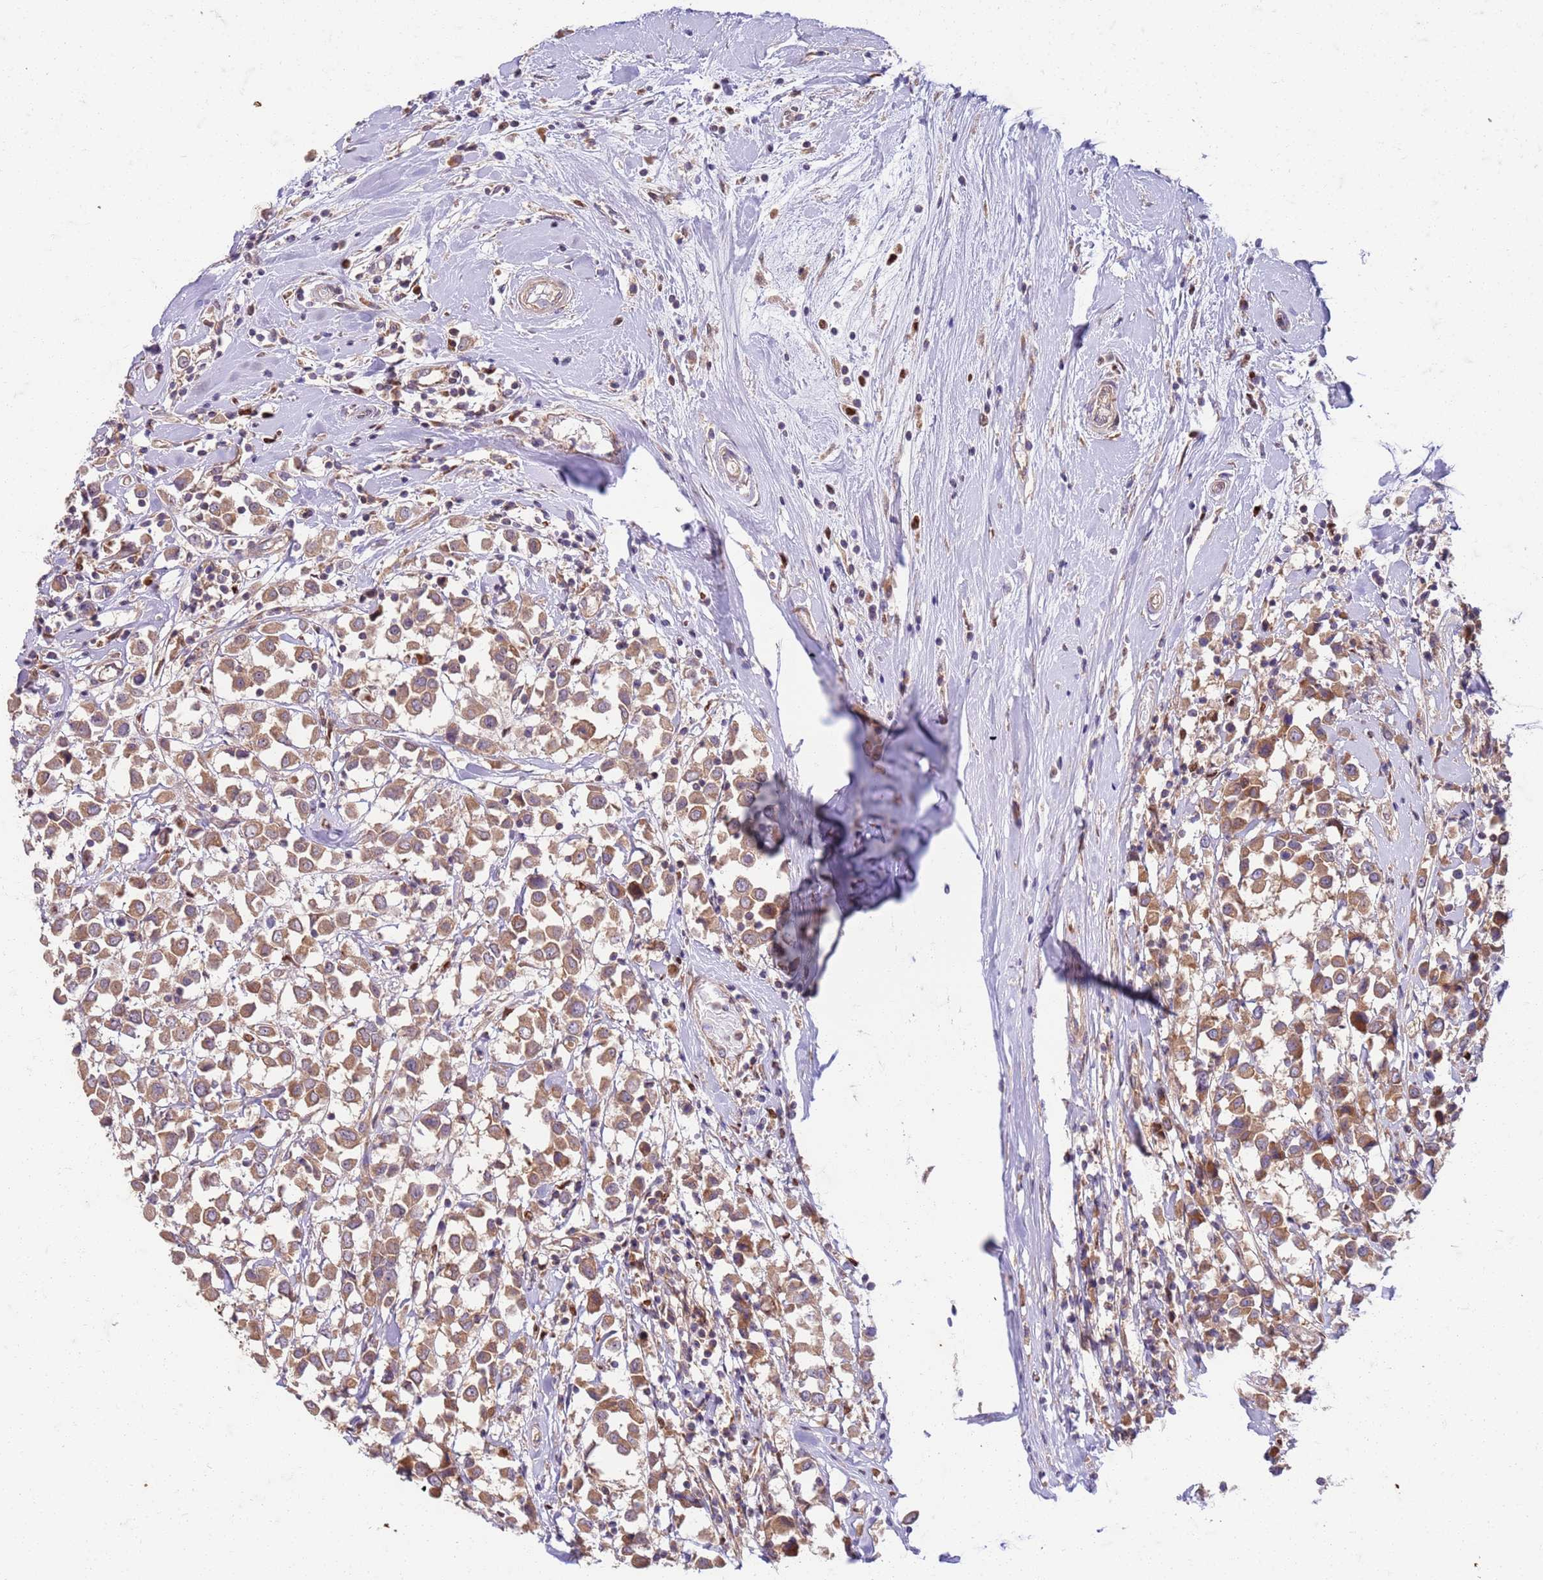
{"staining": {"intensity": "moderate", "quantity": ">75%", "location": "cytoplasmic/membranous"}, "tissue": "breast cancer", "cell_type": "Tumor cells", "image_type": "cancer", "snomed": [{"axis": "morphology", "description": "Duct carcinoma"}, {"axis": "topography", "description": "Breast"}], "caption": "An immunohistochemistry (IHC) micrograph of tumor tissue is shown. Protein staining in brown labels moderate cytoplasmic/membranous positivity in breast cancer within tumor cells. (Stains: DAB (3,3'-diaminobenzidine) in brown, nuclei in blue, Microscopy: brightfield microscopy at high magnification).", "gene": "OSBP", "patient": {"sex": "female", "age": 61}}